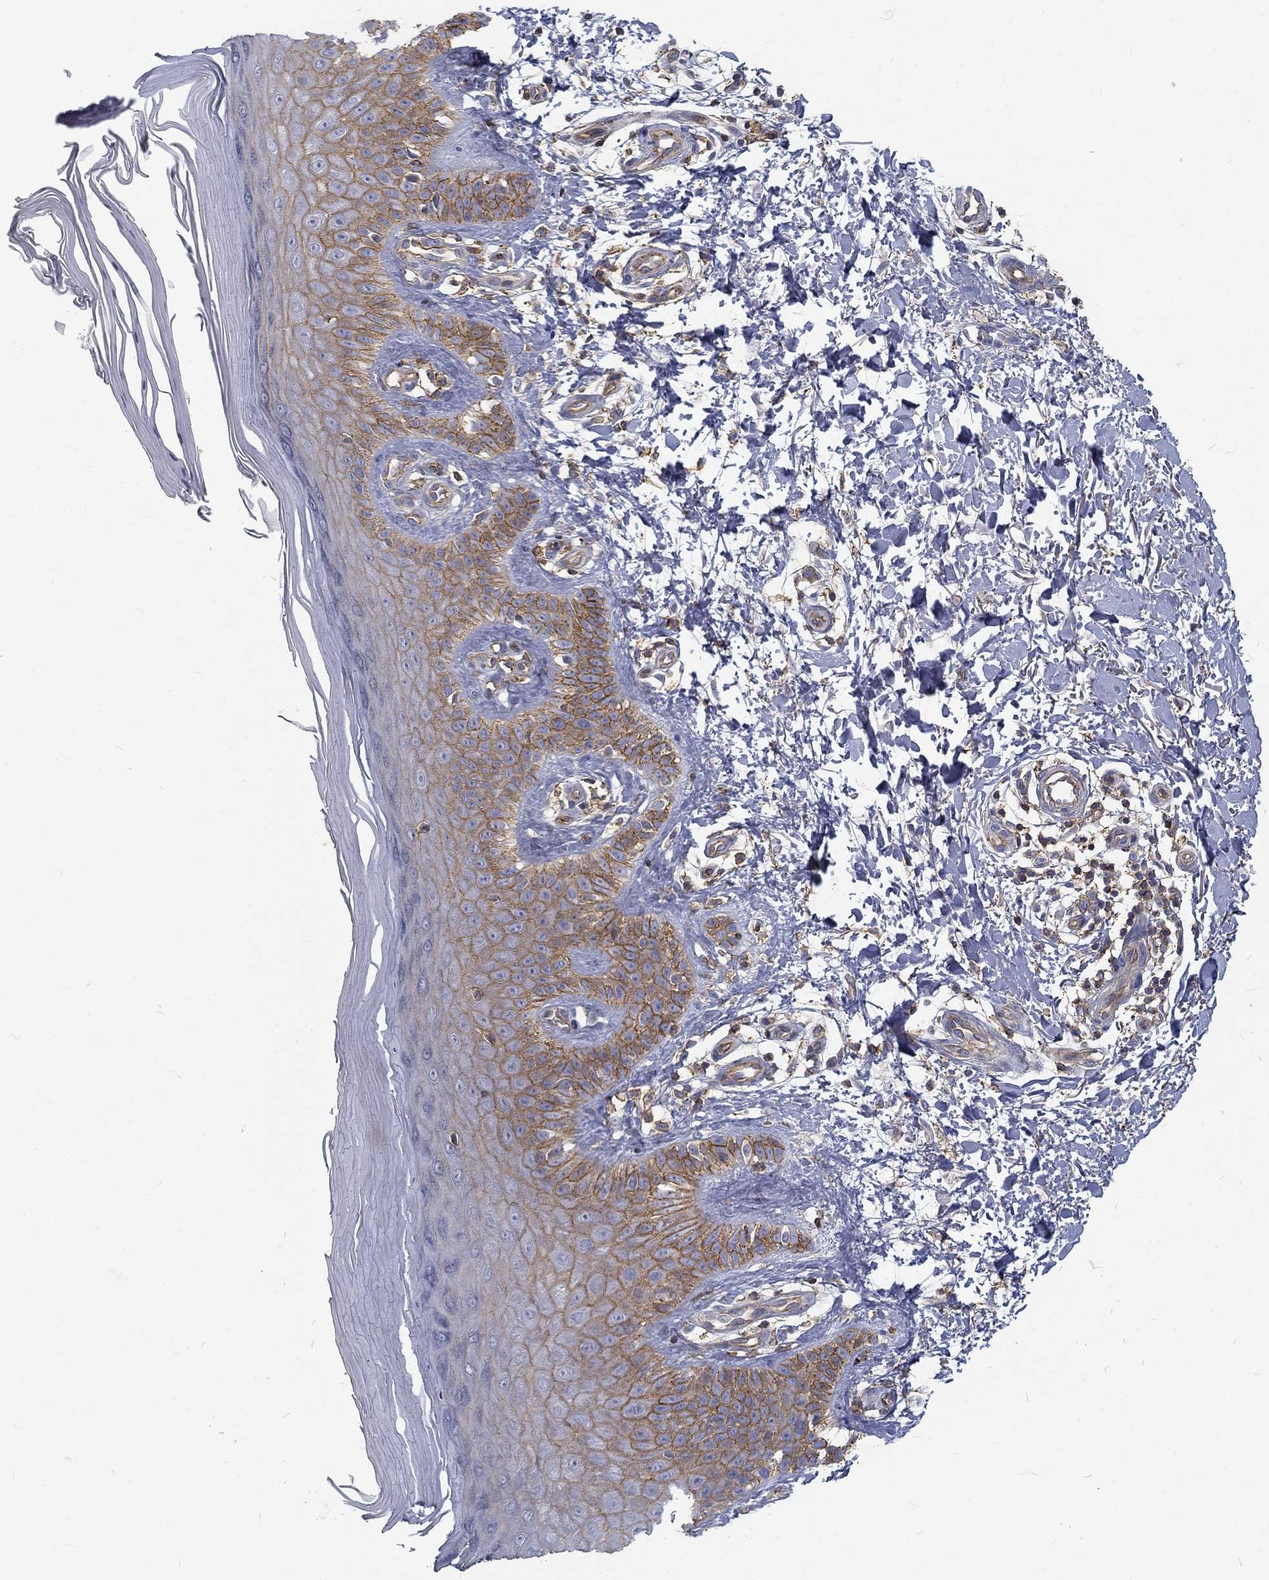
{"staining": {"intensity": "moderate", "quantity": ">75%", "location": "cytoplasmic/membranous"}, "tissue": "skin", "cell_type": "Fibroblasts", "image_type": "normal", "snomed": [{"axis": "morphology", "description": "Normal tissue, NOS"}, {"axis": "morphology", "description": "Inflammation, NOS"}, {"axis": "morphology", "description": "Fibrosis, NOS"}, {"axis": "topography", "description": "Skin"}], "caption": "Immunohistochemistry (IHC) of unremarkable human skin demonstrates medium levels of moderate cytoplasmic/membranous expression in approximately >75% of fibroblasts. (DAB (3,3'-diaminobenzidine) = brown stain, brightfield microscopy at high magnification).", "gene": "MTMR11", "patient": {"sex": "male", "age": 71}}